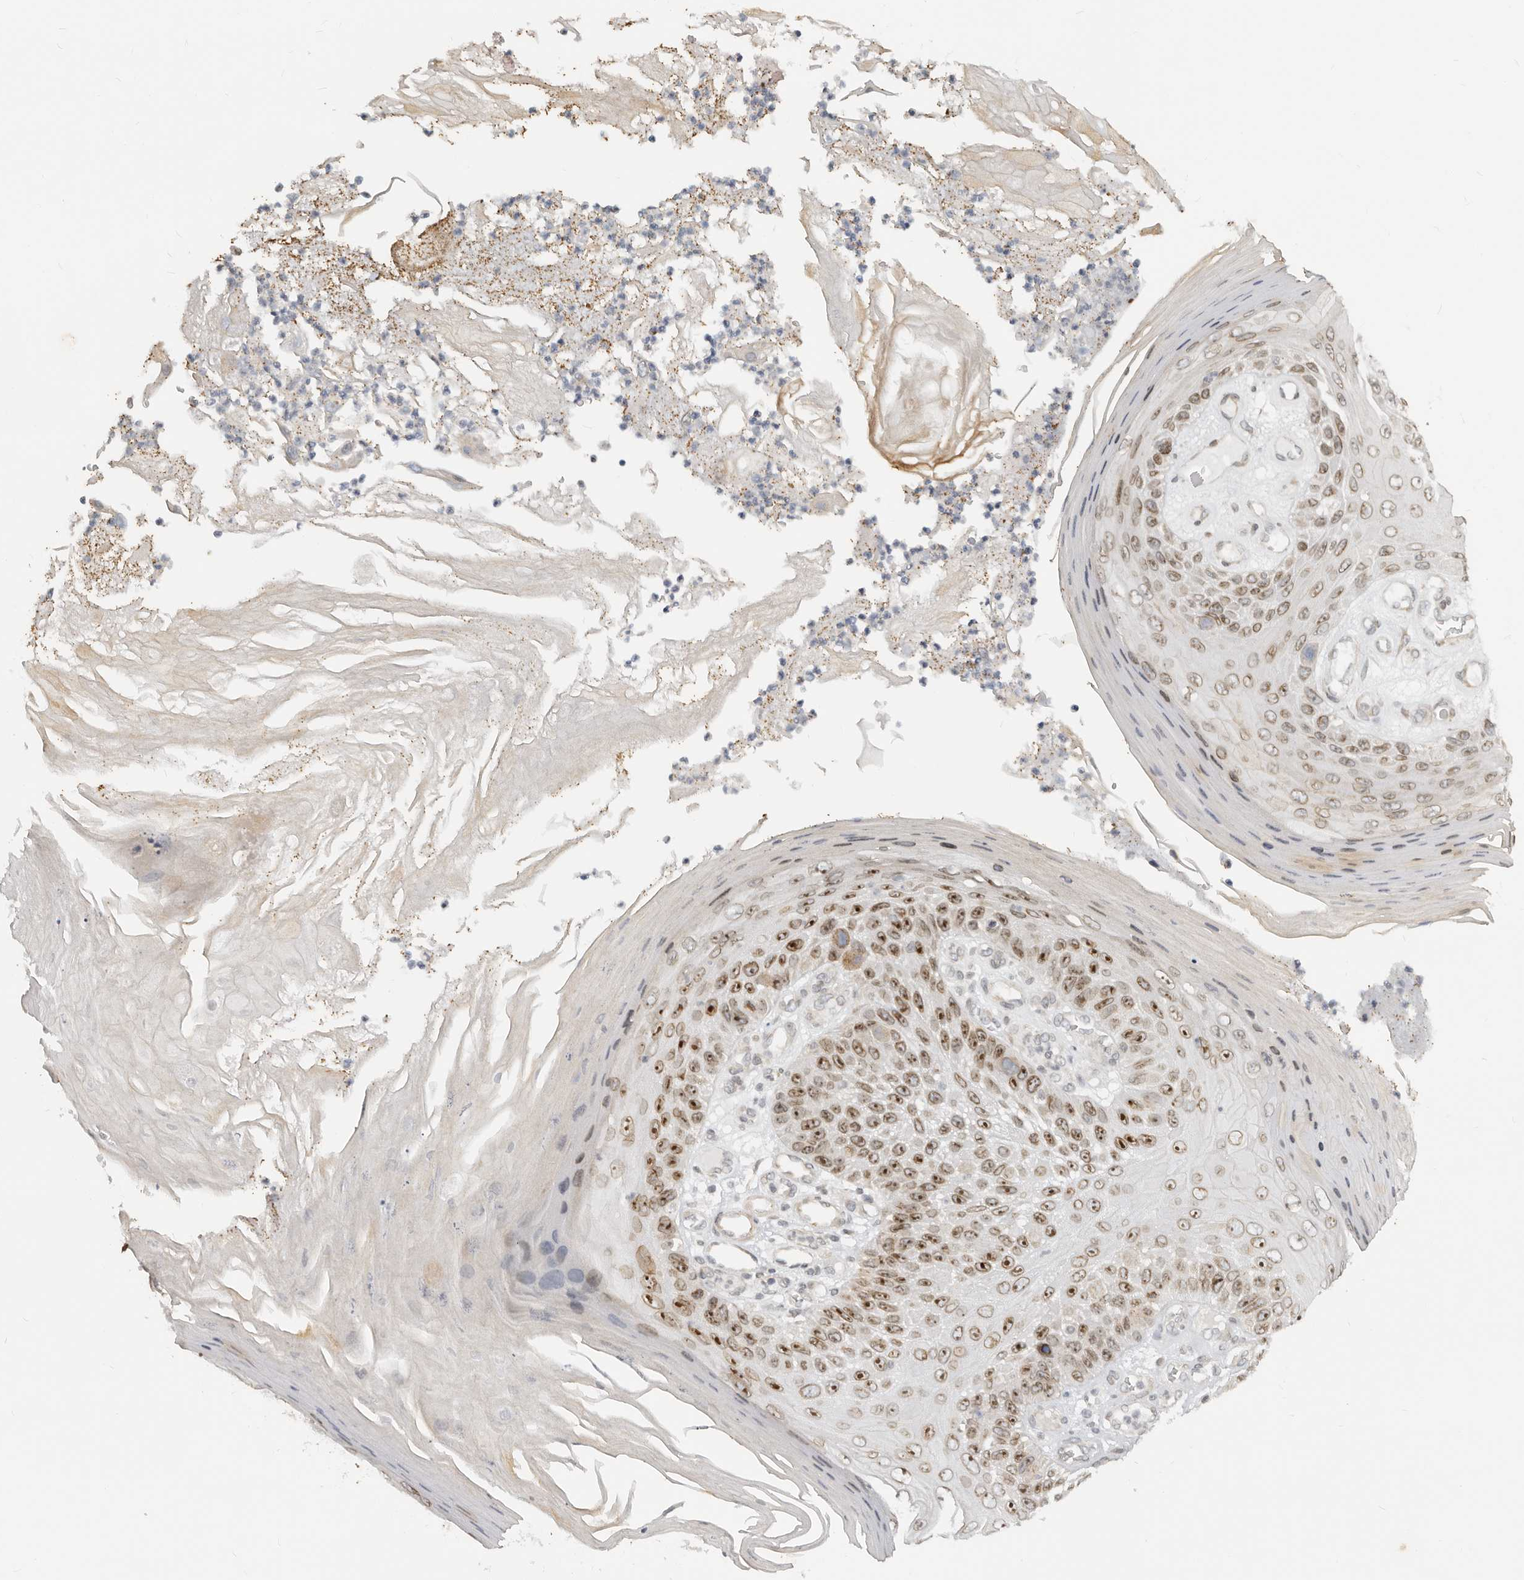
{"staining": {"intensity": "strong", "quantity": "25%-75%", "location": "cytoplasmic/membranous,nuclear"}, "tissue": "skin cancer", "cell_type": "Tumor cells", "image_type": "cancer", "snomed": [{"axis": "morphology", "description": "Squamous cell carcinoma, NOS"}, {"axis": "topography", "description": "Skin"}], "caption": "Strong cytoplasmic/membranous and nuclear protein positivity is seen in about 25%-75% of tumor cells in skin squamous cell carcinoma. The staining was performed using DAB, with brown indicating positive protein expression. Nuclei are stained blue with hematoxylin.", "gene": "NUP153", "patient": {"sex": "female", "age": 88}}